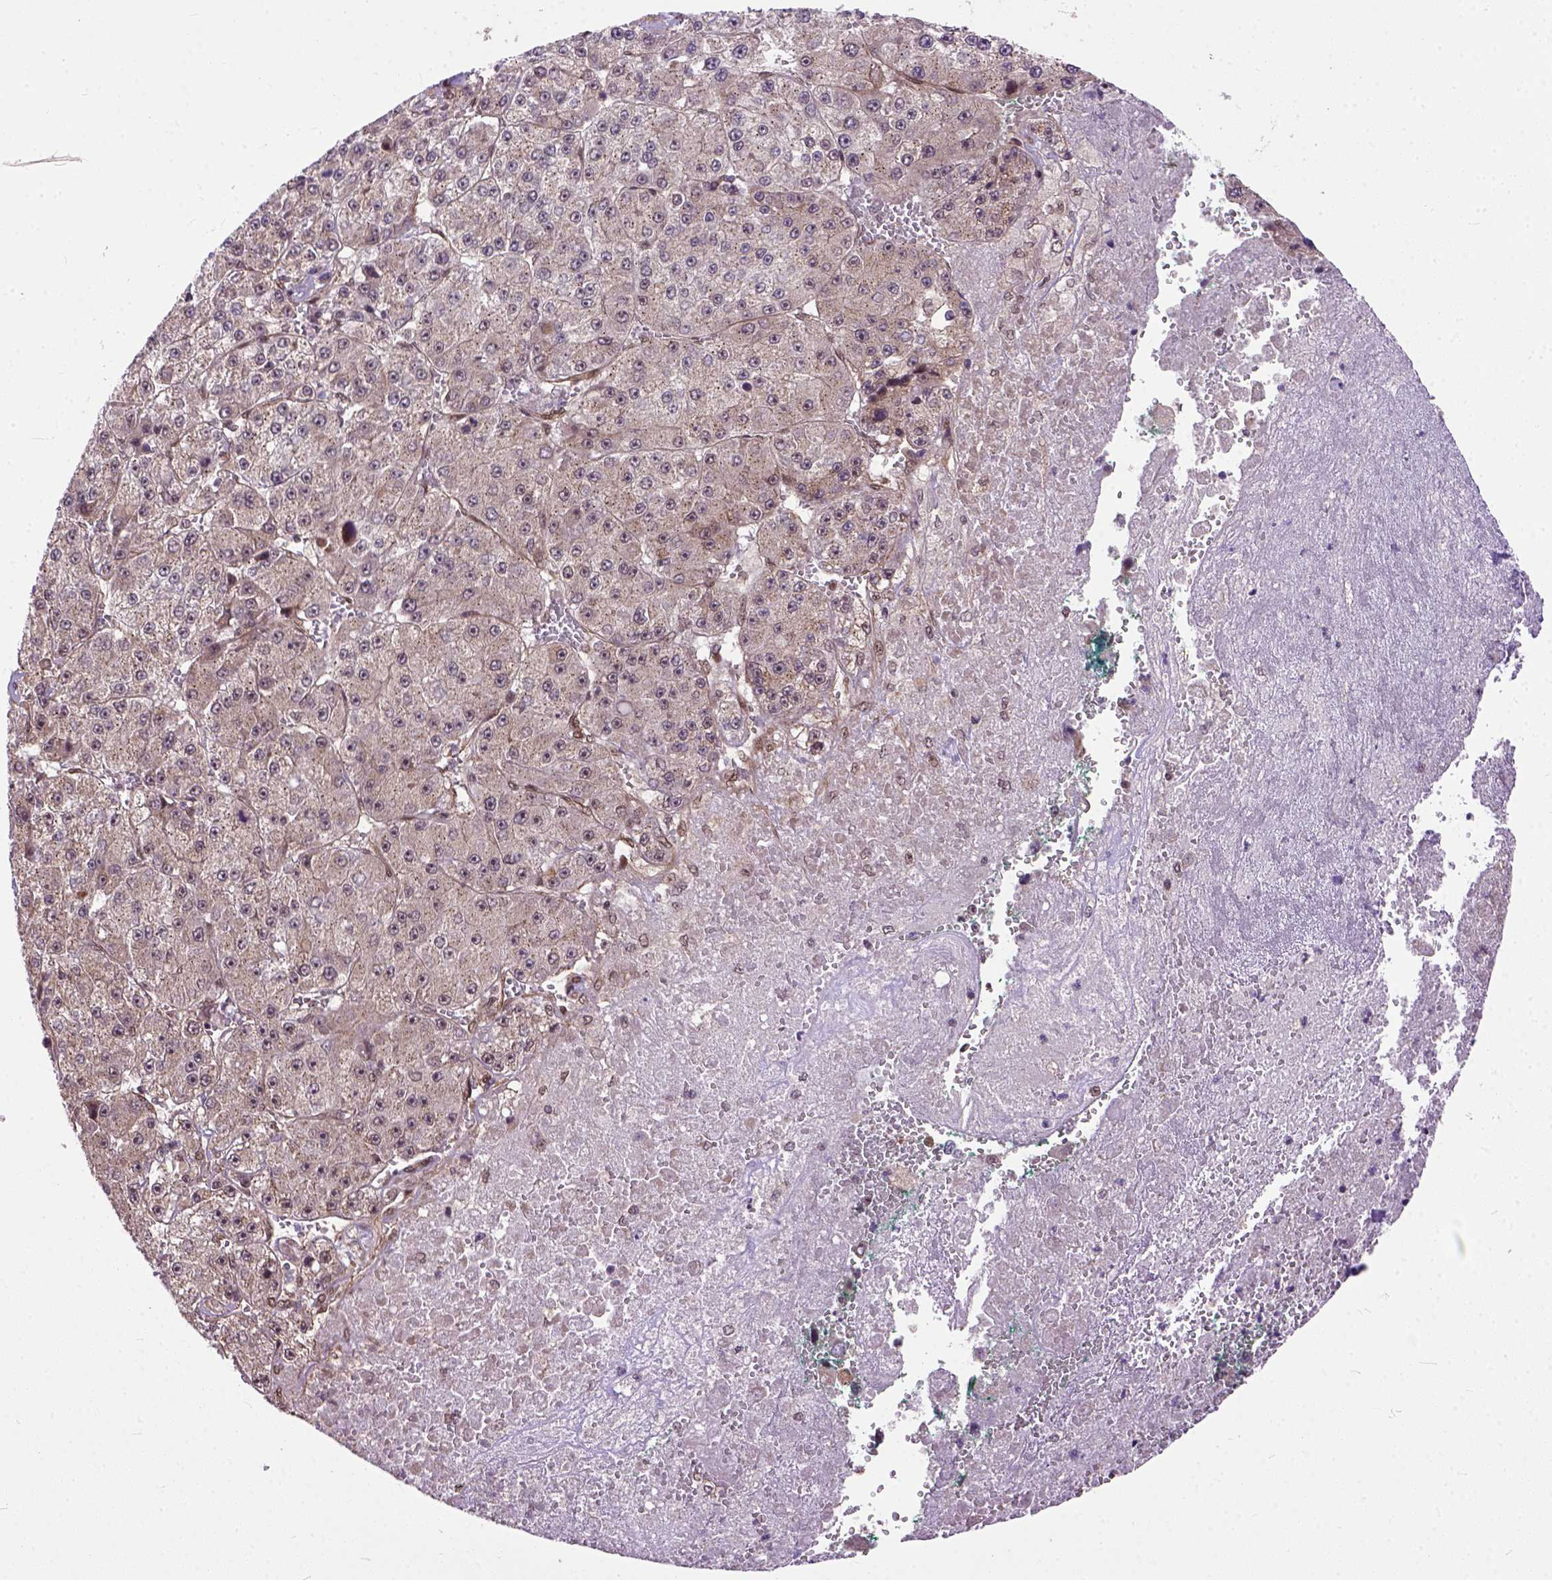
{"staining": {"intensity": "moderate", "quantity": "<25%", "location": "nuclear"}, "tissue": "liver cancer", "cell_type": "Tumor cells", "image_type": "cancer", "snomed": [{"axis": "morphology", "description": "Carcinoma, Hepatocellular, NOS"}, {"axis": "topography", "description": "Liver"}], "caption": "About <25% of tumor cells in human liver cancer show moderate nuclear protein staining as visualized by brown immunohistochemical staining.", "gene": "ZNF630", "patient": {"sex": "female", "age": 73}}